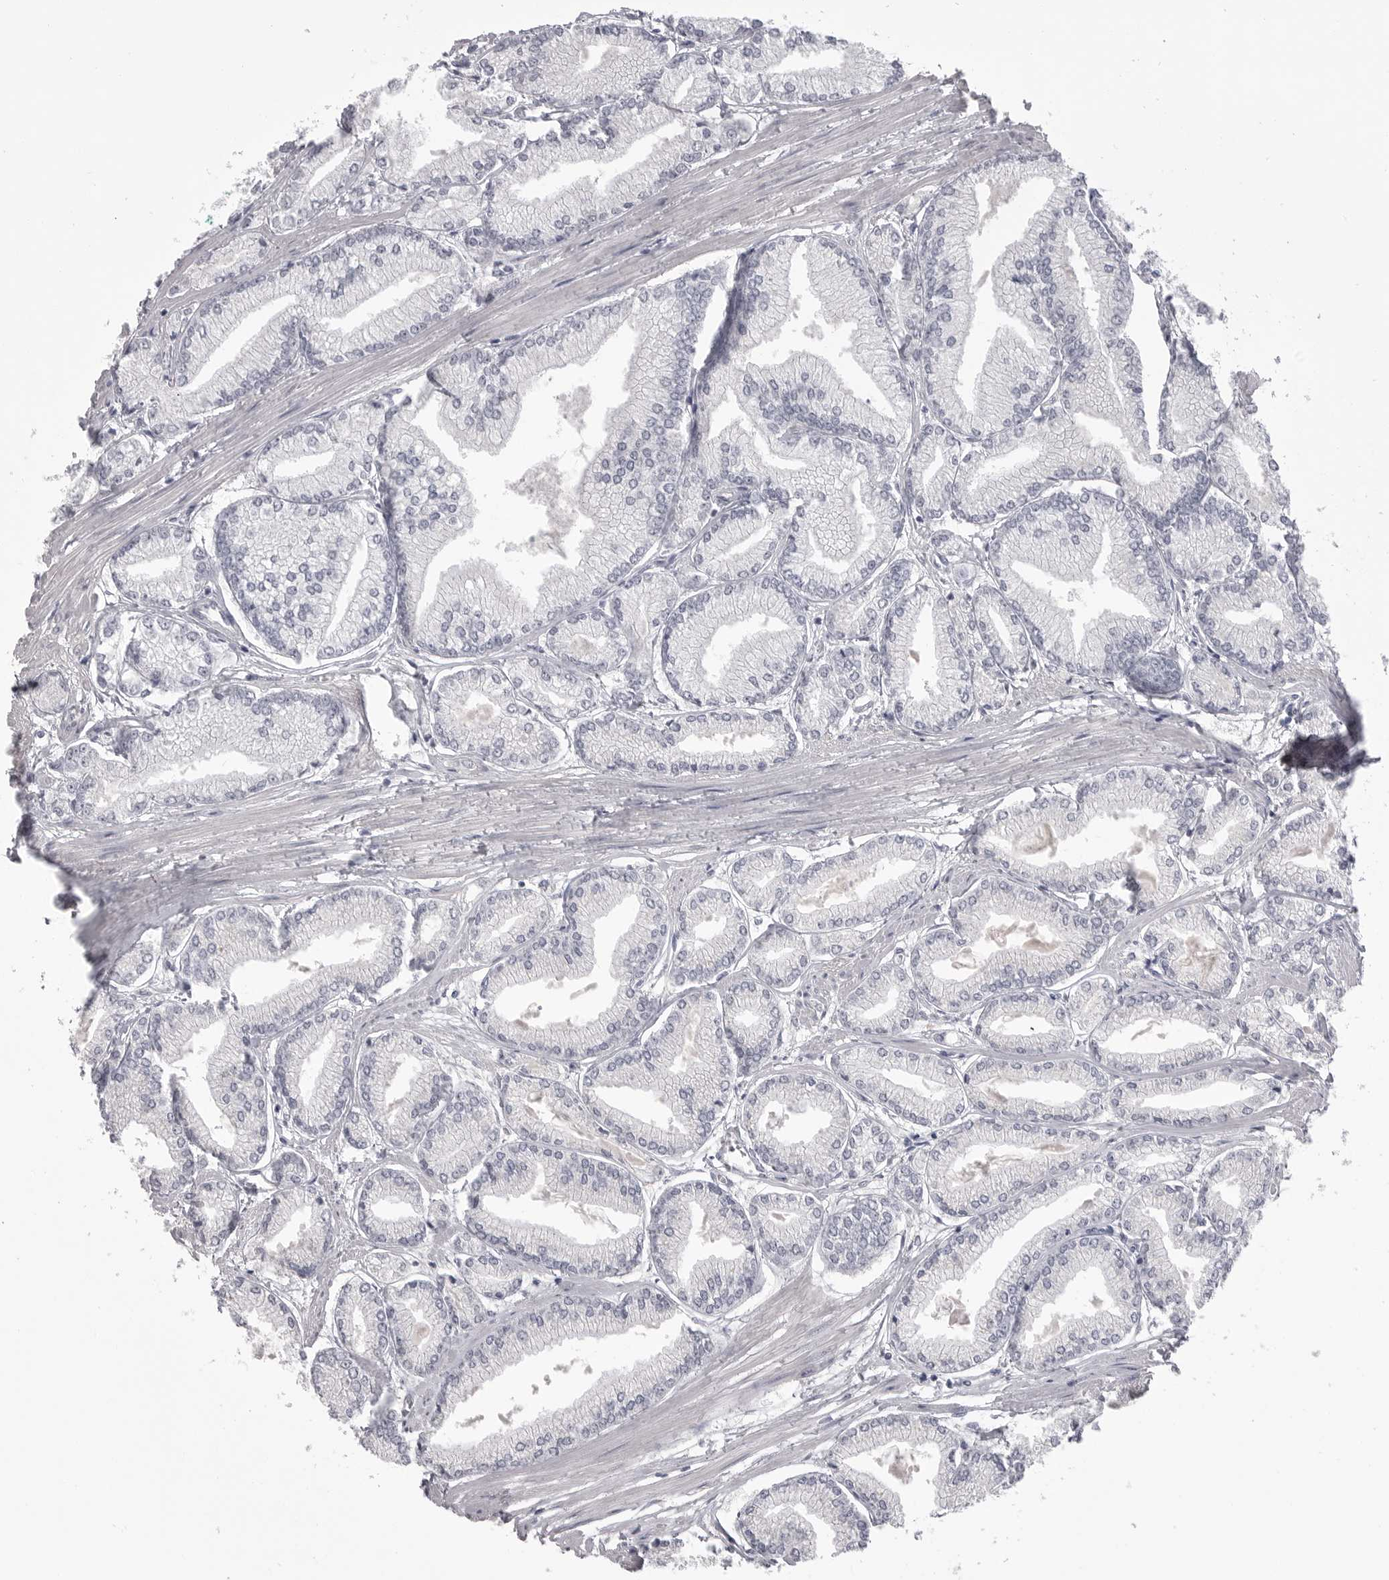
{"staining": {"intensity": "negative", "quantity": "none", "location": "none"}, "tissue": "prostate cancer", "cell_type": "Tumor cells", "image_type": "cancer", "snomed": [{"axis": "morphology", "description": "Adenocarcinoma, Low grade"}, {"axis": "topography", "description": "Prostate"}], "caption": "Tumor cells show no significant positivity in low-grade adenocarcinoma (prostate).", "gene": "SERPING1", "patient": {"sex": "male", "age": 52}}